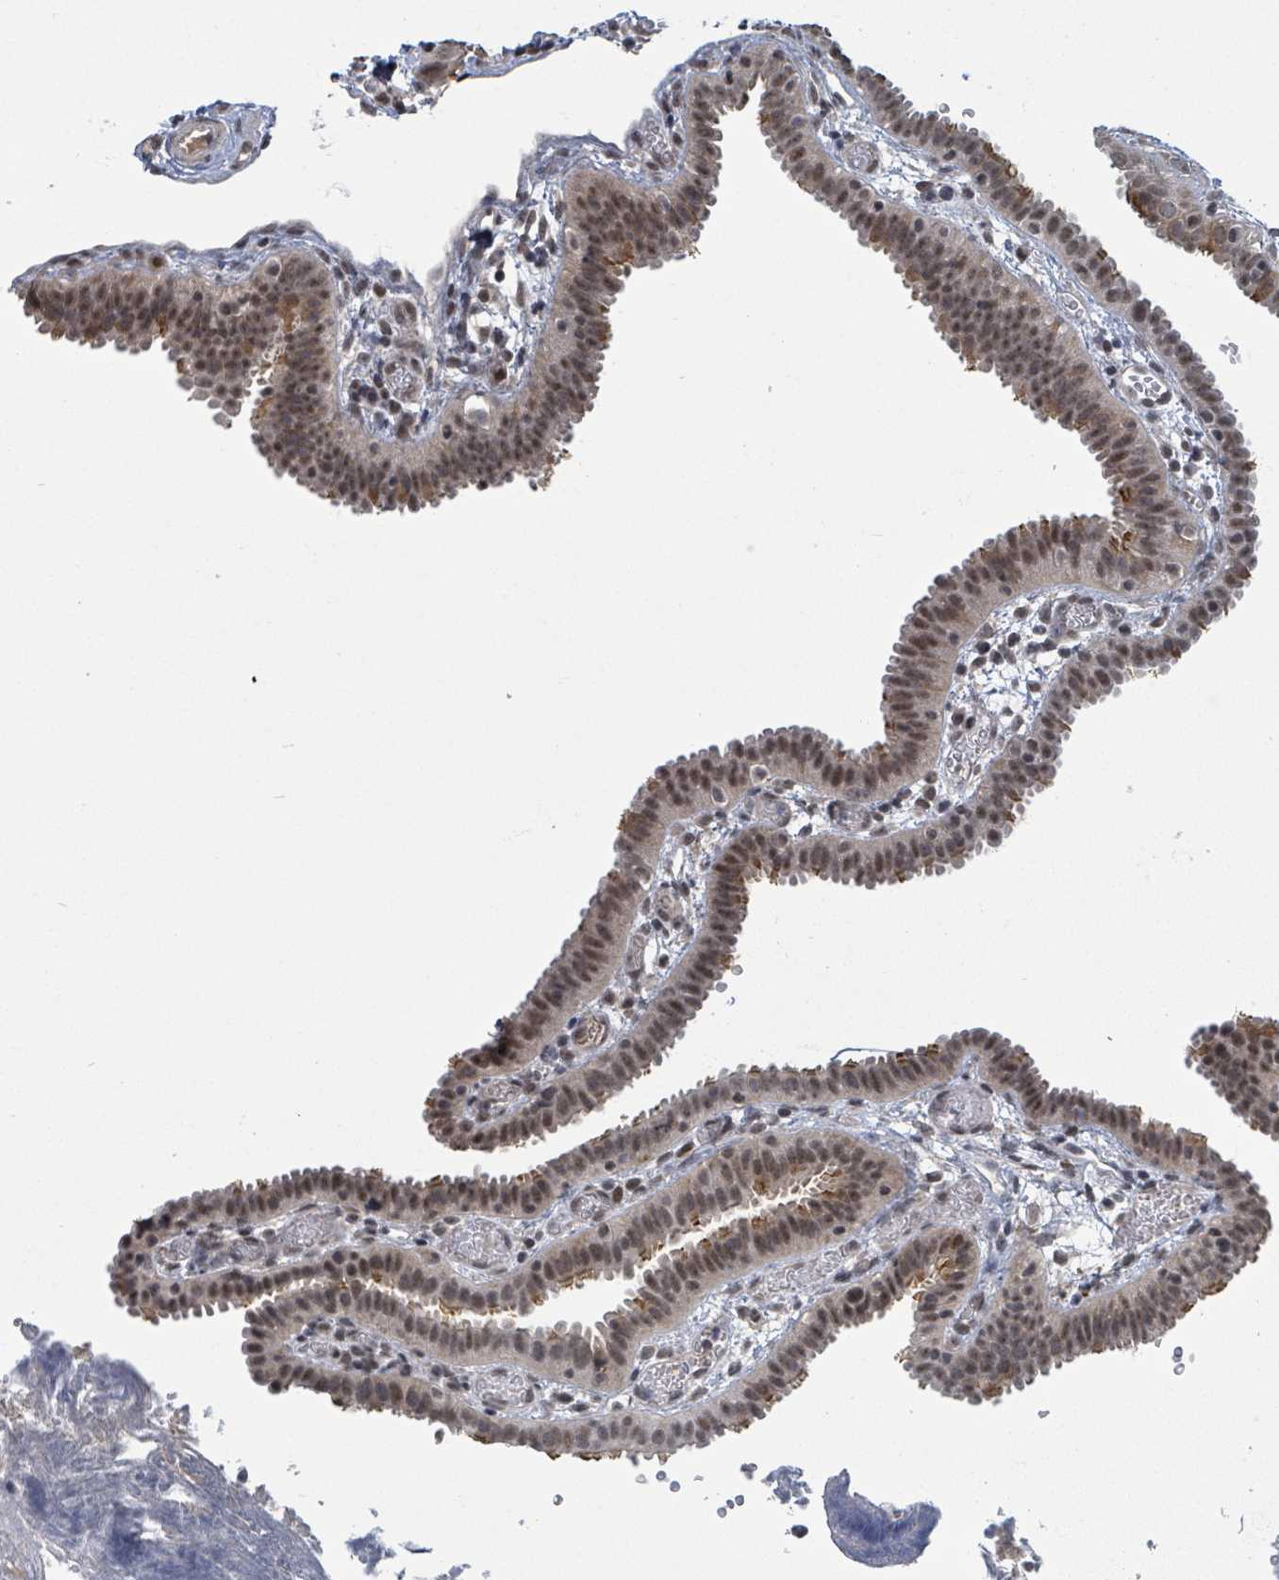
{"staining": {"intensity": "moderate", "quantity": ">75%", "location": "cytoplasmic/membranous,nuclear"}, "tissue": "fallopian tube", "cell_type": "Glandular cells", "image_type": "normal", "snomed": [{"axis": "morphology", "description": "Normal tissue, NOS"}, {"axis": "topography", "description": "Fallopian tube"}], "caption": "A high-resolution photomicrograph shows immunohistochemistry (IHC) staining of unremarkable fallopian tube, which demonstrates moderate cytoplasmic/membranous,nuclear staining in approximately >75% of glandular cells.", "gene": "ZBTB14", "patient": {"sex": "female", "age": 37}}